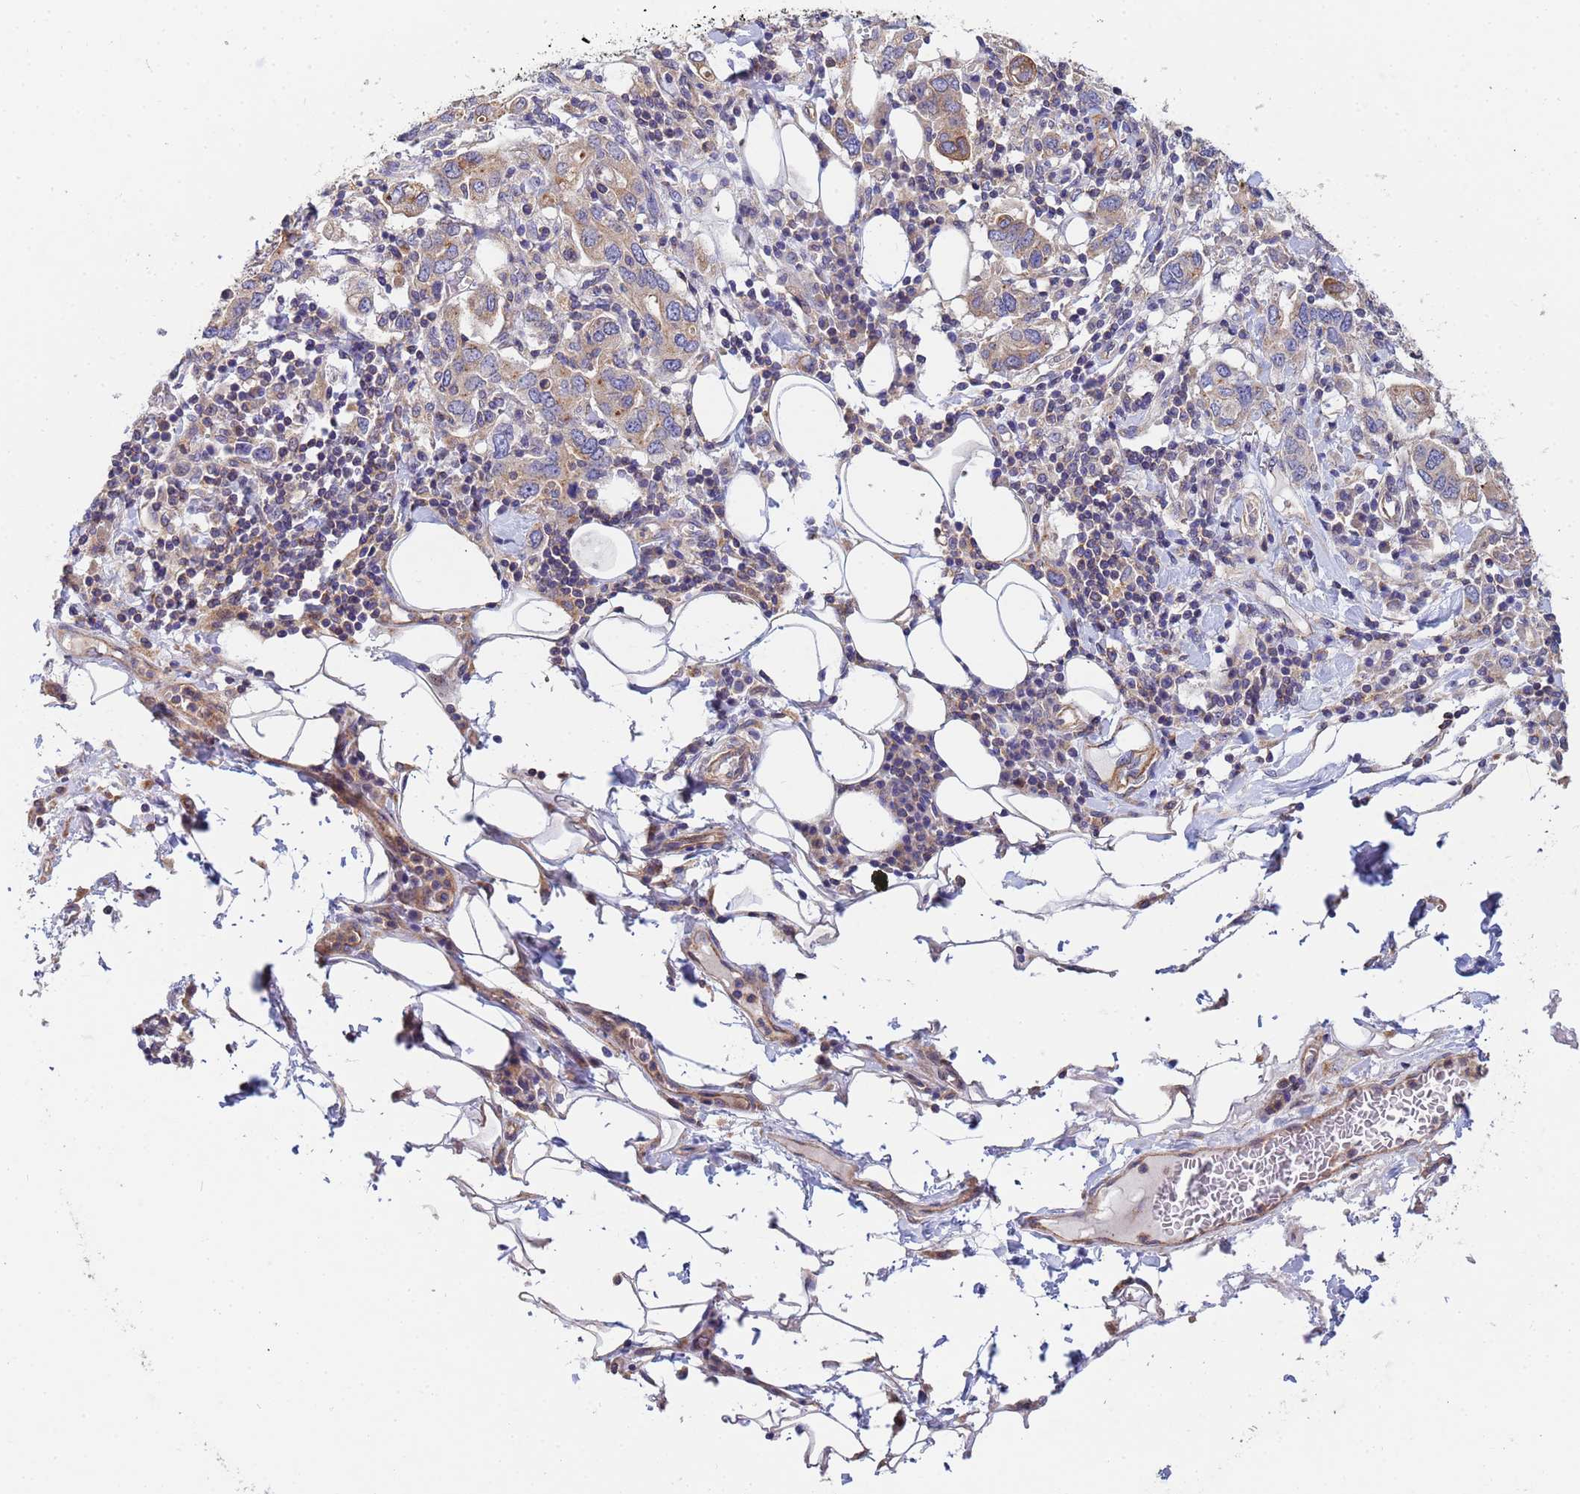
{"staining": {"intensity": "weak", "quantity": ">75%", "location": "cytoplasmic/membranous"}, "tissue": "stomach cancer", "cell_type": "Tumor cells", "image_type": "cancer", "snomed": [{"axis": "morphology", "description": "Adenocarcinoma, NOS"}, {"axis": "topography", "description": "Stomach, upper"}, {"axis": "topography", "description": "Stomach"}], "caption": "High-power microscopy captured an IHC image of stomach cancer (adenocarcinoma), revealing weak cytoplasmic/membranous expression in about >75% of tumor cells.", "gene": "CDC34", "patient": {"sex": "male", "age": 62}}